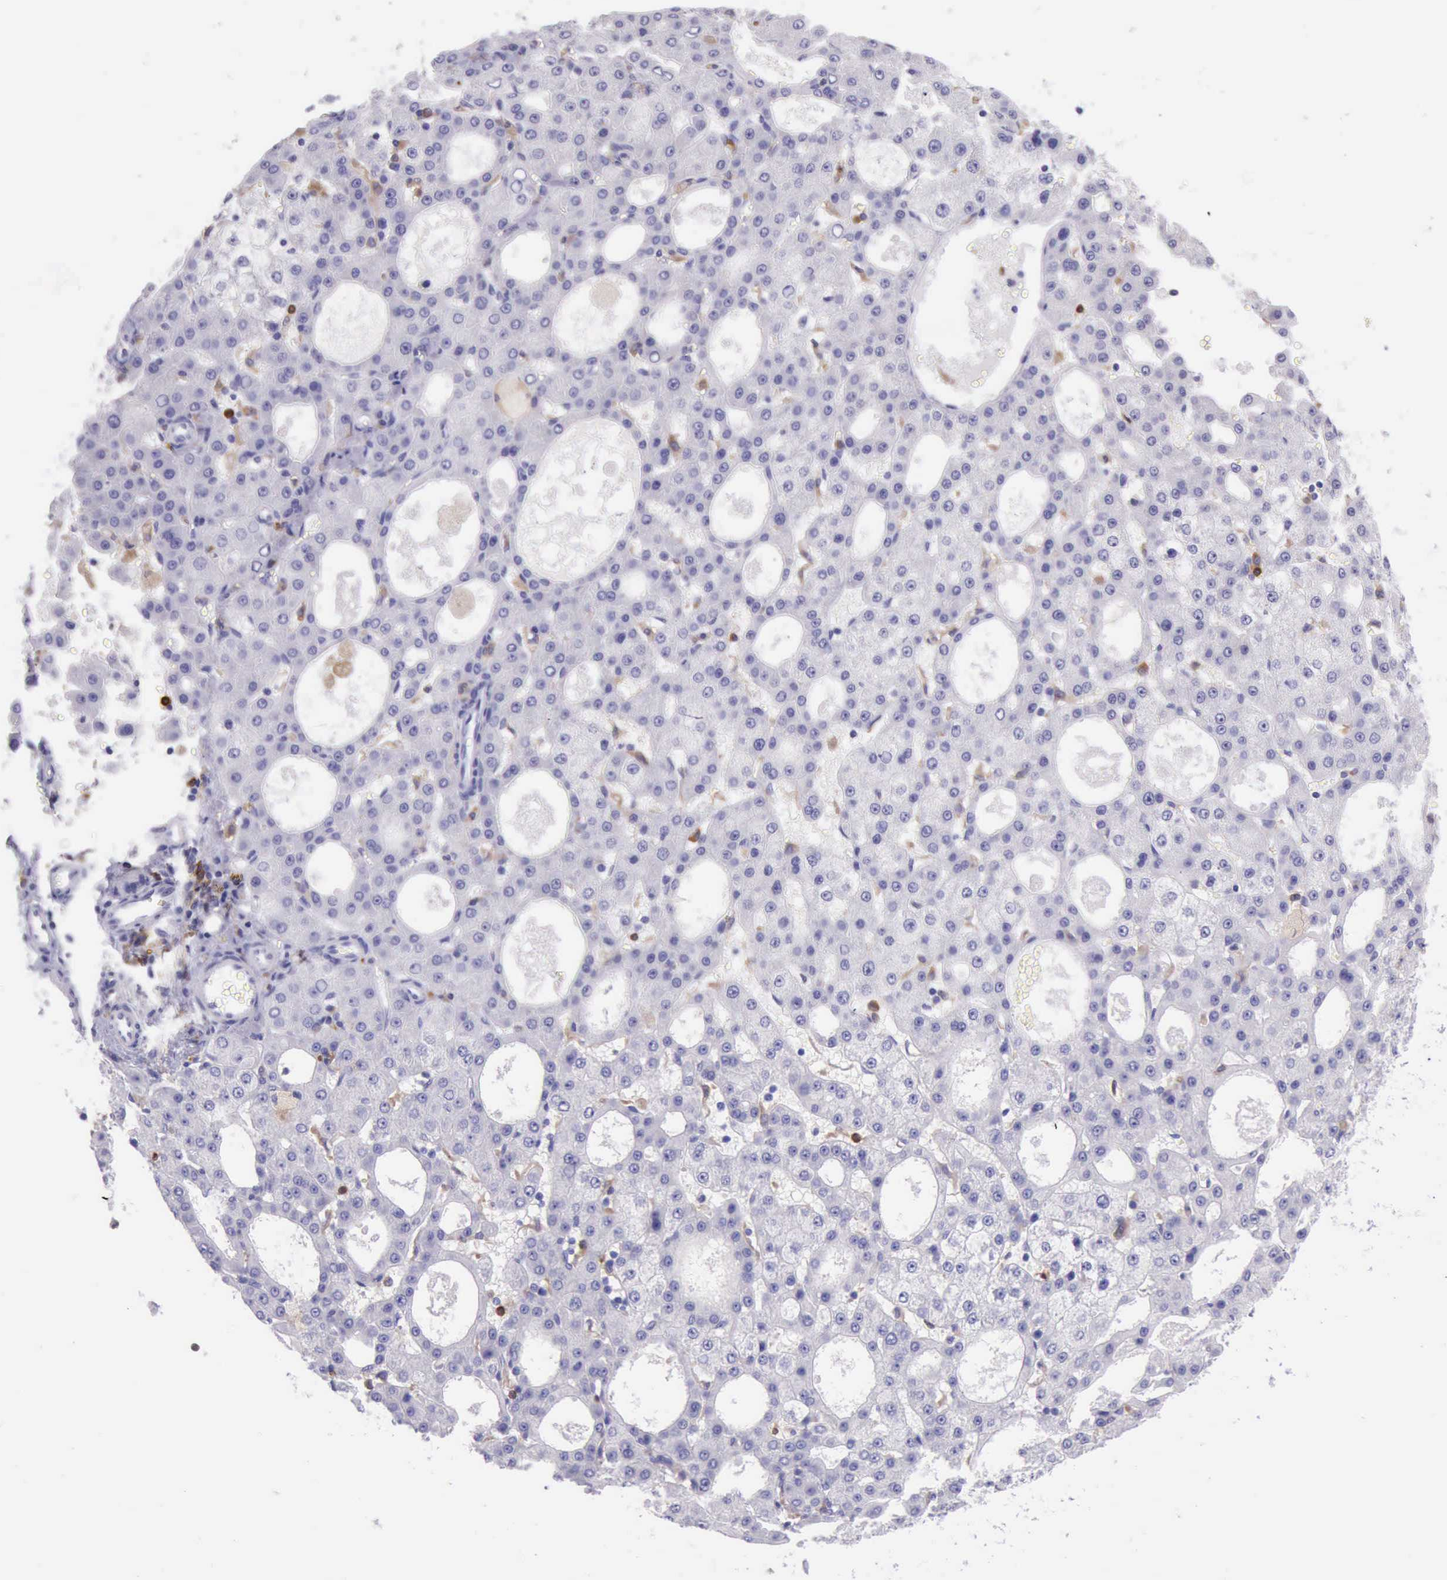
{"staining": {"intensity": "negative", "quantity": "none", "location": "none"}, "tissue": "liver cancer", "cell_type": "Tumor cells", "image_type": "cancer", "snomed": [{"axis": "morphology", "description": "Carcinoma, Hepatocellular, NOS"}, {"axis": "topography", "description": "Liver"}], "caption": "Immunohistochemistry (IHC) photomicrograph of human liver cancer (hepatocellular carcinoma) stained for a protein (brown), which demonstrates no expression in tumor cells.", "gene": "BTK", "patient": {"sex": "male", "age": 47}}